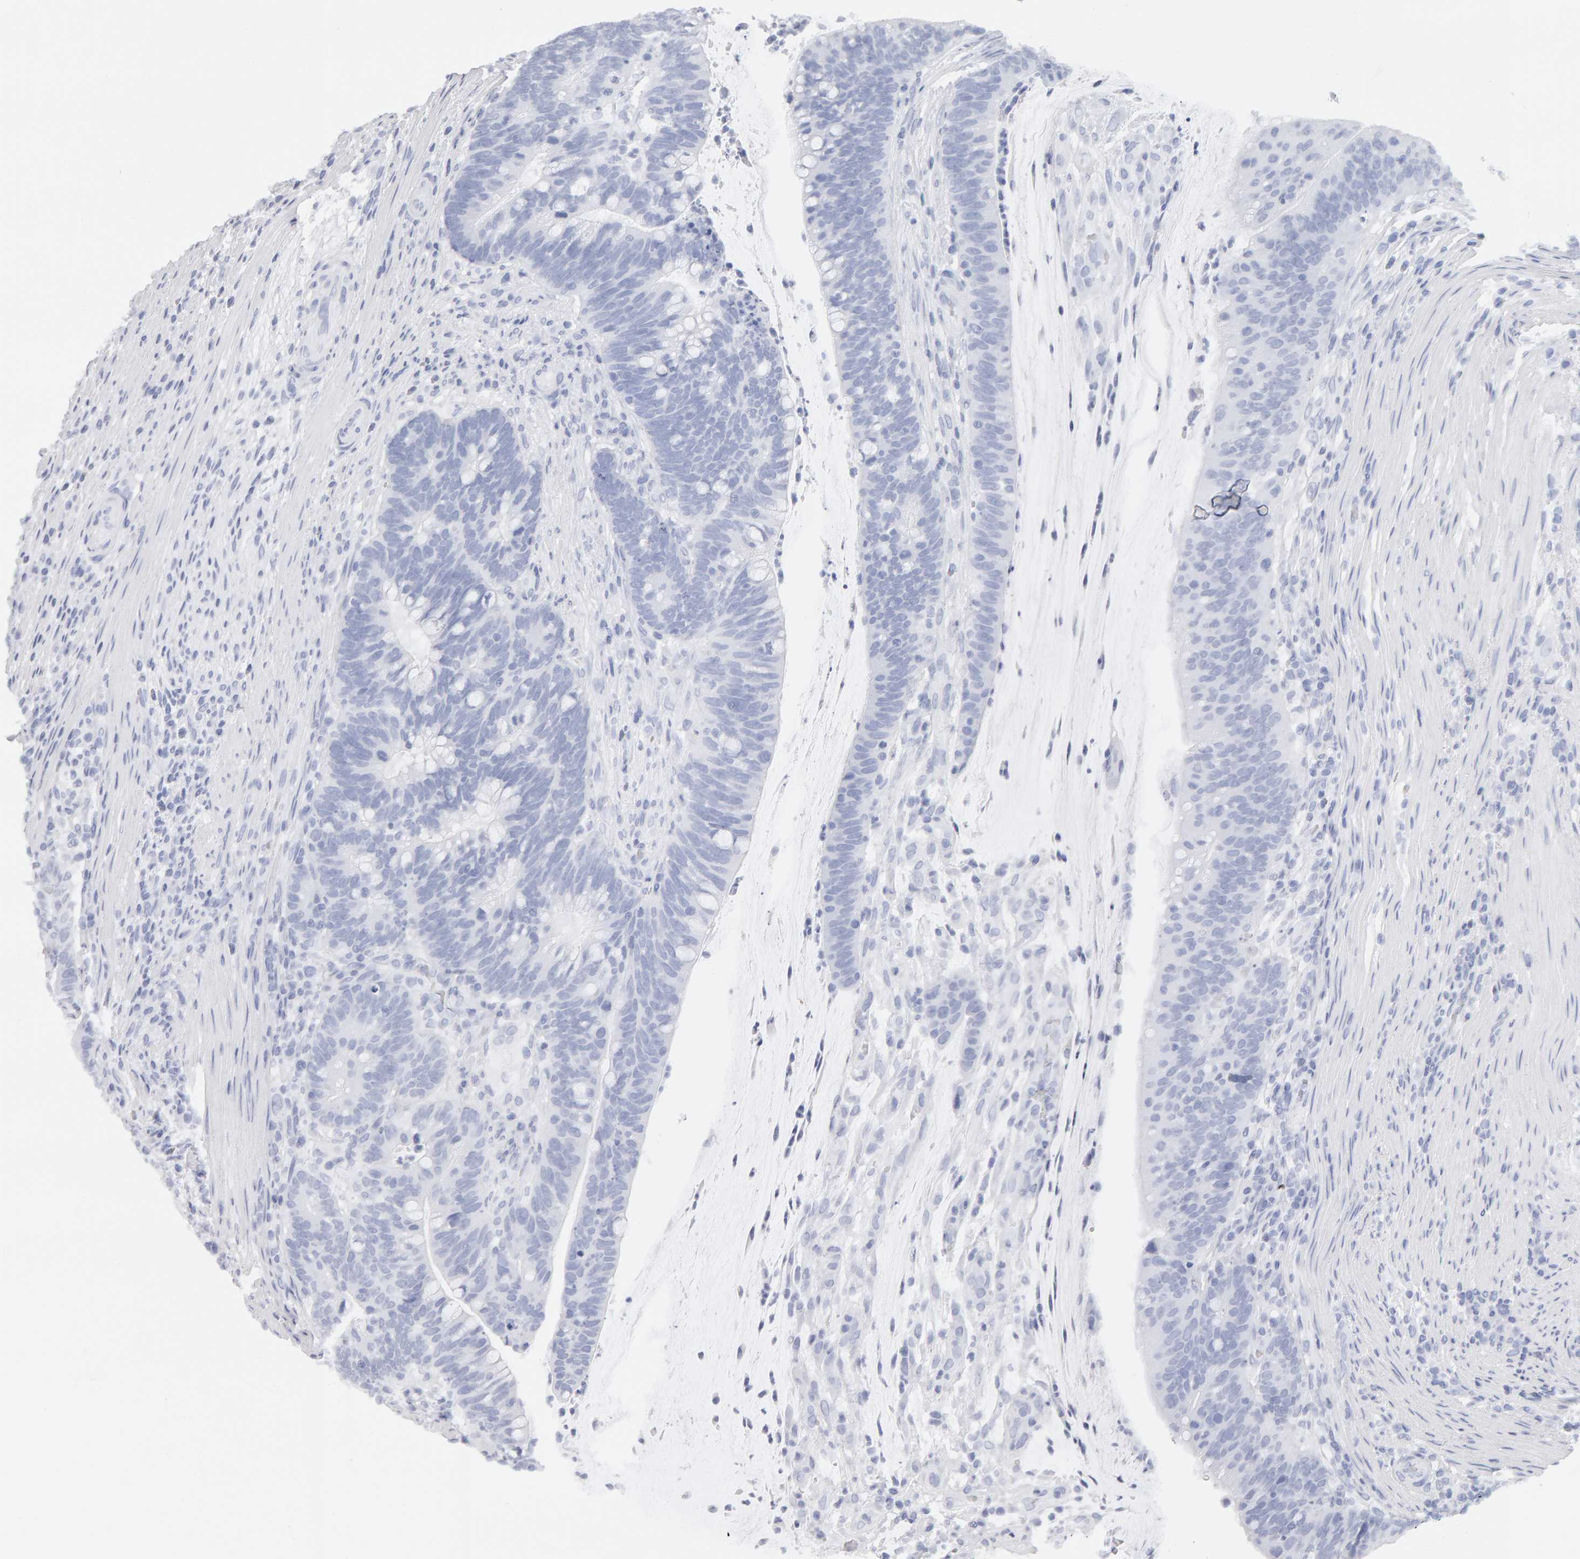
{"staining": {"intensity": "negative", "quantity": "none", "location": "none"}, "tissue": "colorectal cancer", "cell_type": "Tumor cells", "image_type": "cancer", "snomed": [{"axis": "morphology", "description": "Adenocarcinoma, NOS"}, {"axis": "topography", "description": "Colon"}], "caption": "This image is of colorectal cancer stained with immunohistochemistry (IHC) to label a protein in brown with the nuclei are counter-stained blue. There is no positivity in tumor cells.", "gene": "METRNL", "patient": {"sex": "female", "age": 66}}